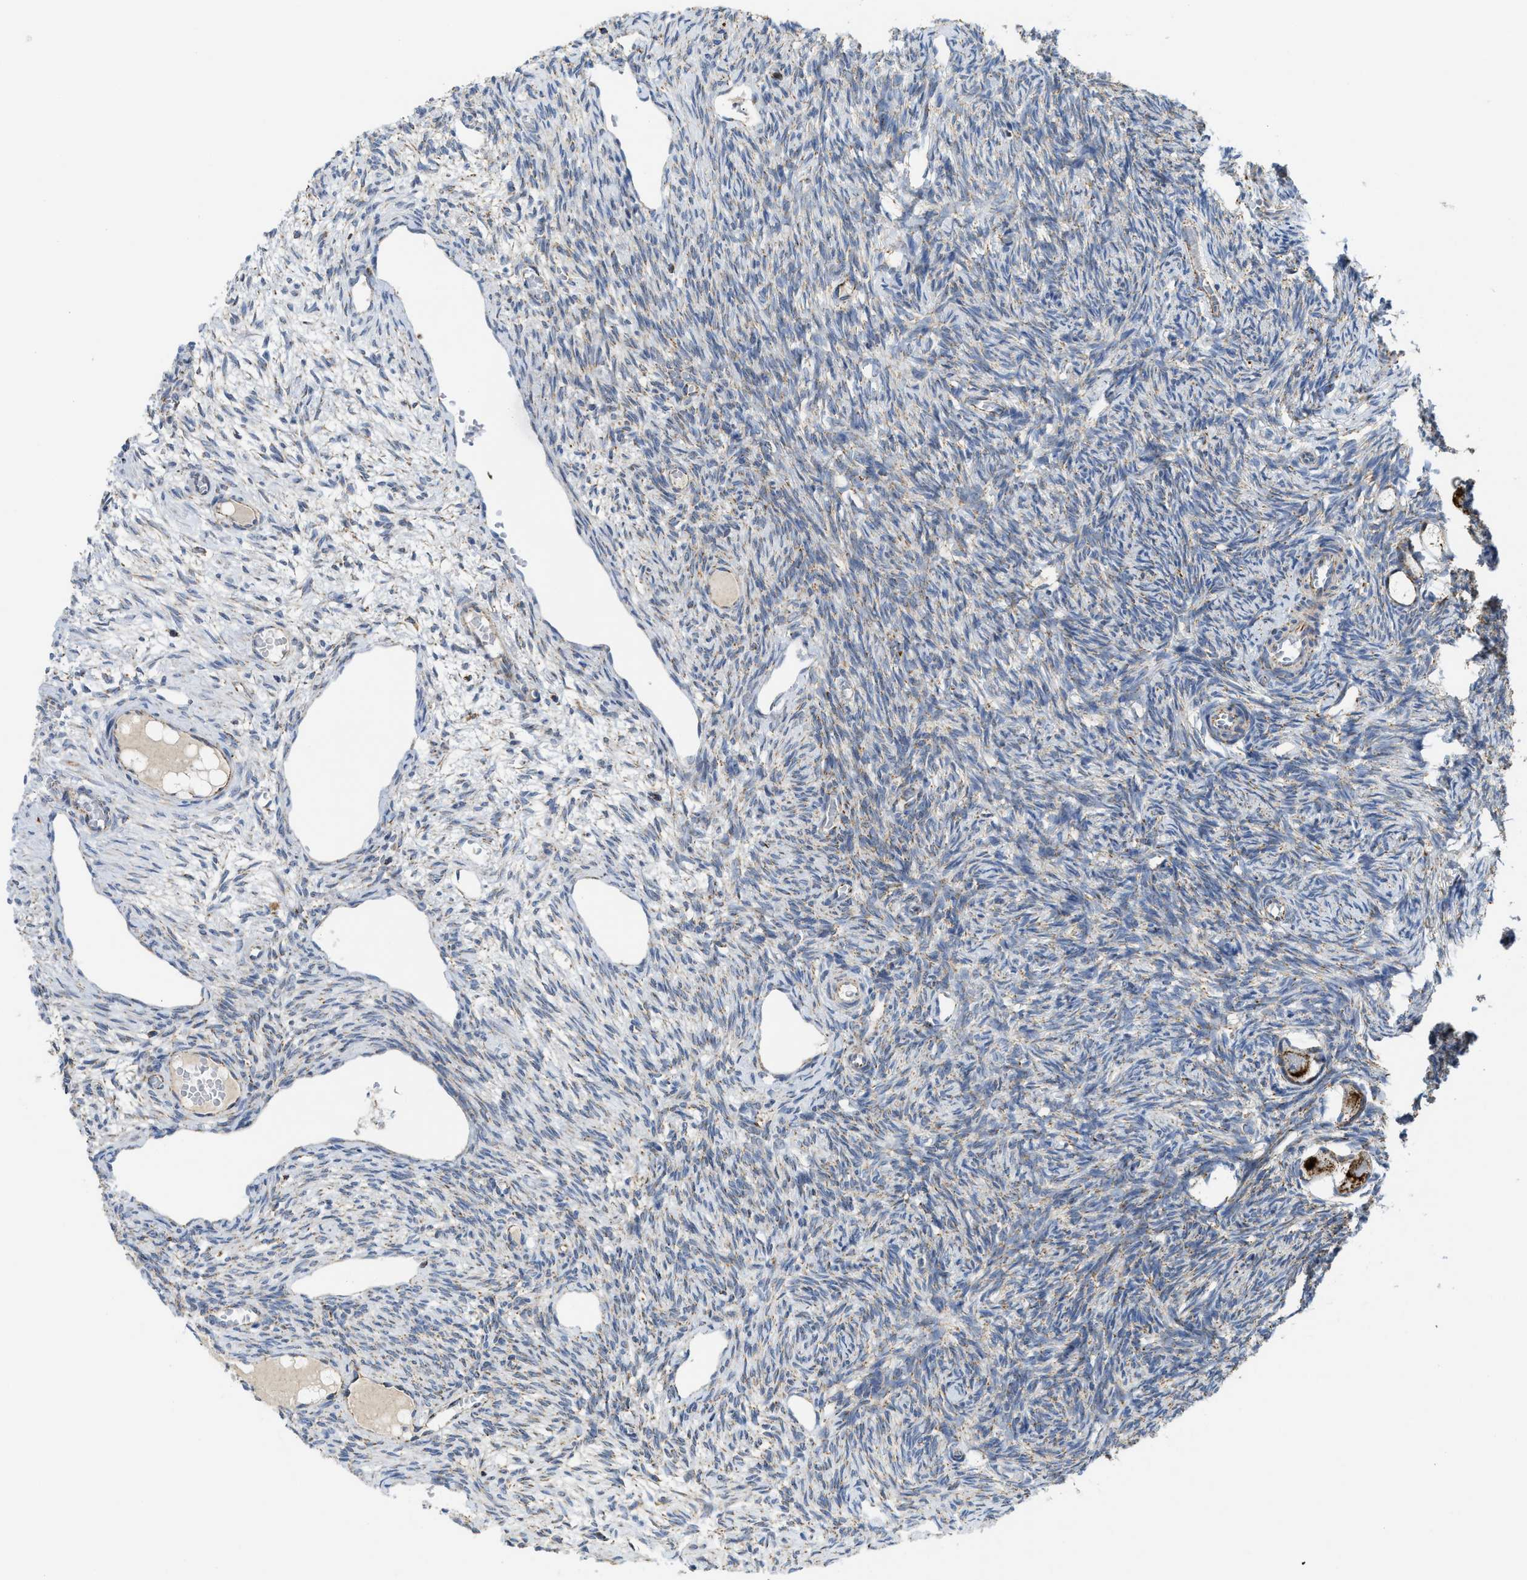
{"staining": {"intensity": "strong", "quantity": ">75%", "location": "cytoplasmic/membranous"}, "tissue": "ovary", "cell_type": "Follicle cells", "image_type": "normal", "snomed": [{"axis": "morphology", "description": "Normal tissue, NOS"}, {"axis": "topography", "description": "Ovary"}], "caption": "Protein expression analysis of unremarkable ovary demonstrates strong cytoplasmic/membranous staining in approximately >75% of follicle cells.", "gene": "GATD3", "patient": {"sex": "female", "age": 27}}